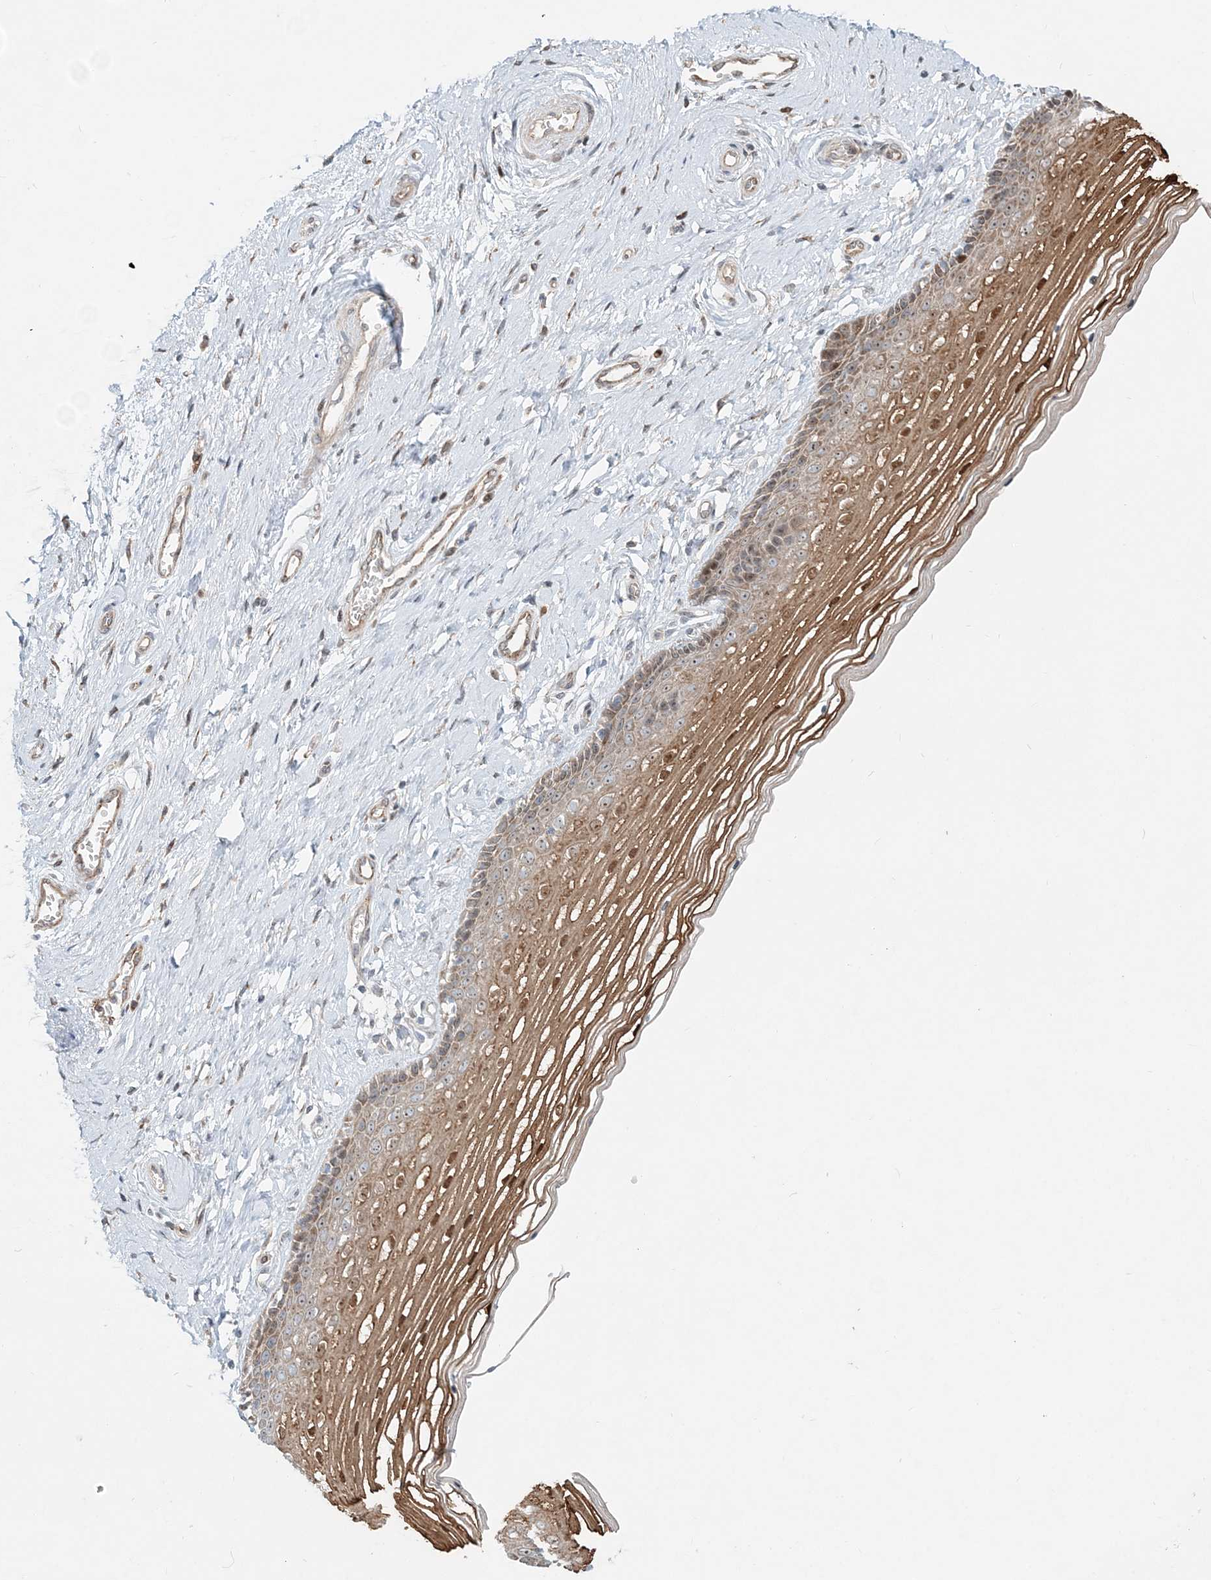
{"staining": {"intensity": "moderate", "quantity": "25%-75%", "location": "cytoplasmic/membranous,nuclear"}, "tissue": "vagina", "cell_type": "Squamous epithelial cells", "image_type": "normal", "snomed": [{"axis": "morphology", "description": "Normal tissue, NOS"}, {"axis": "topography", "description": "Vagina"}], "caption": "Vagina stained for a protein shows moderate cytoplasmic/membranous,nuclear positivity in squamous epithelial cells.", "gene": "CXXC5", "patient": {"sex": "female", "age": 46}}